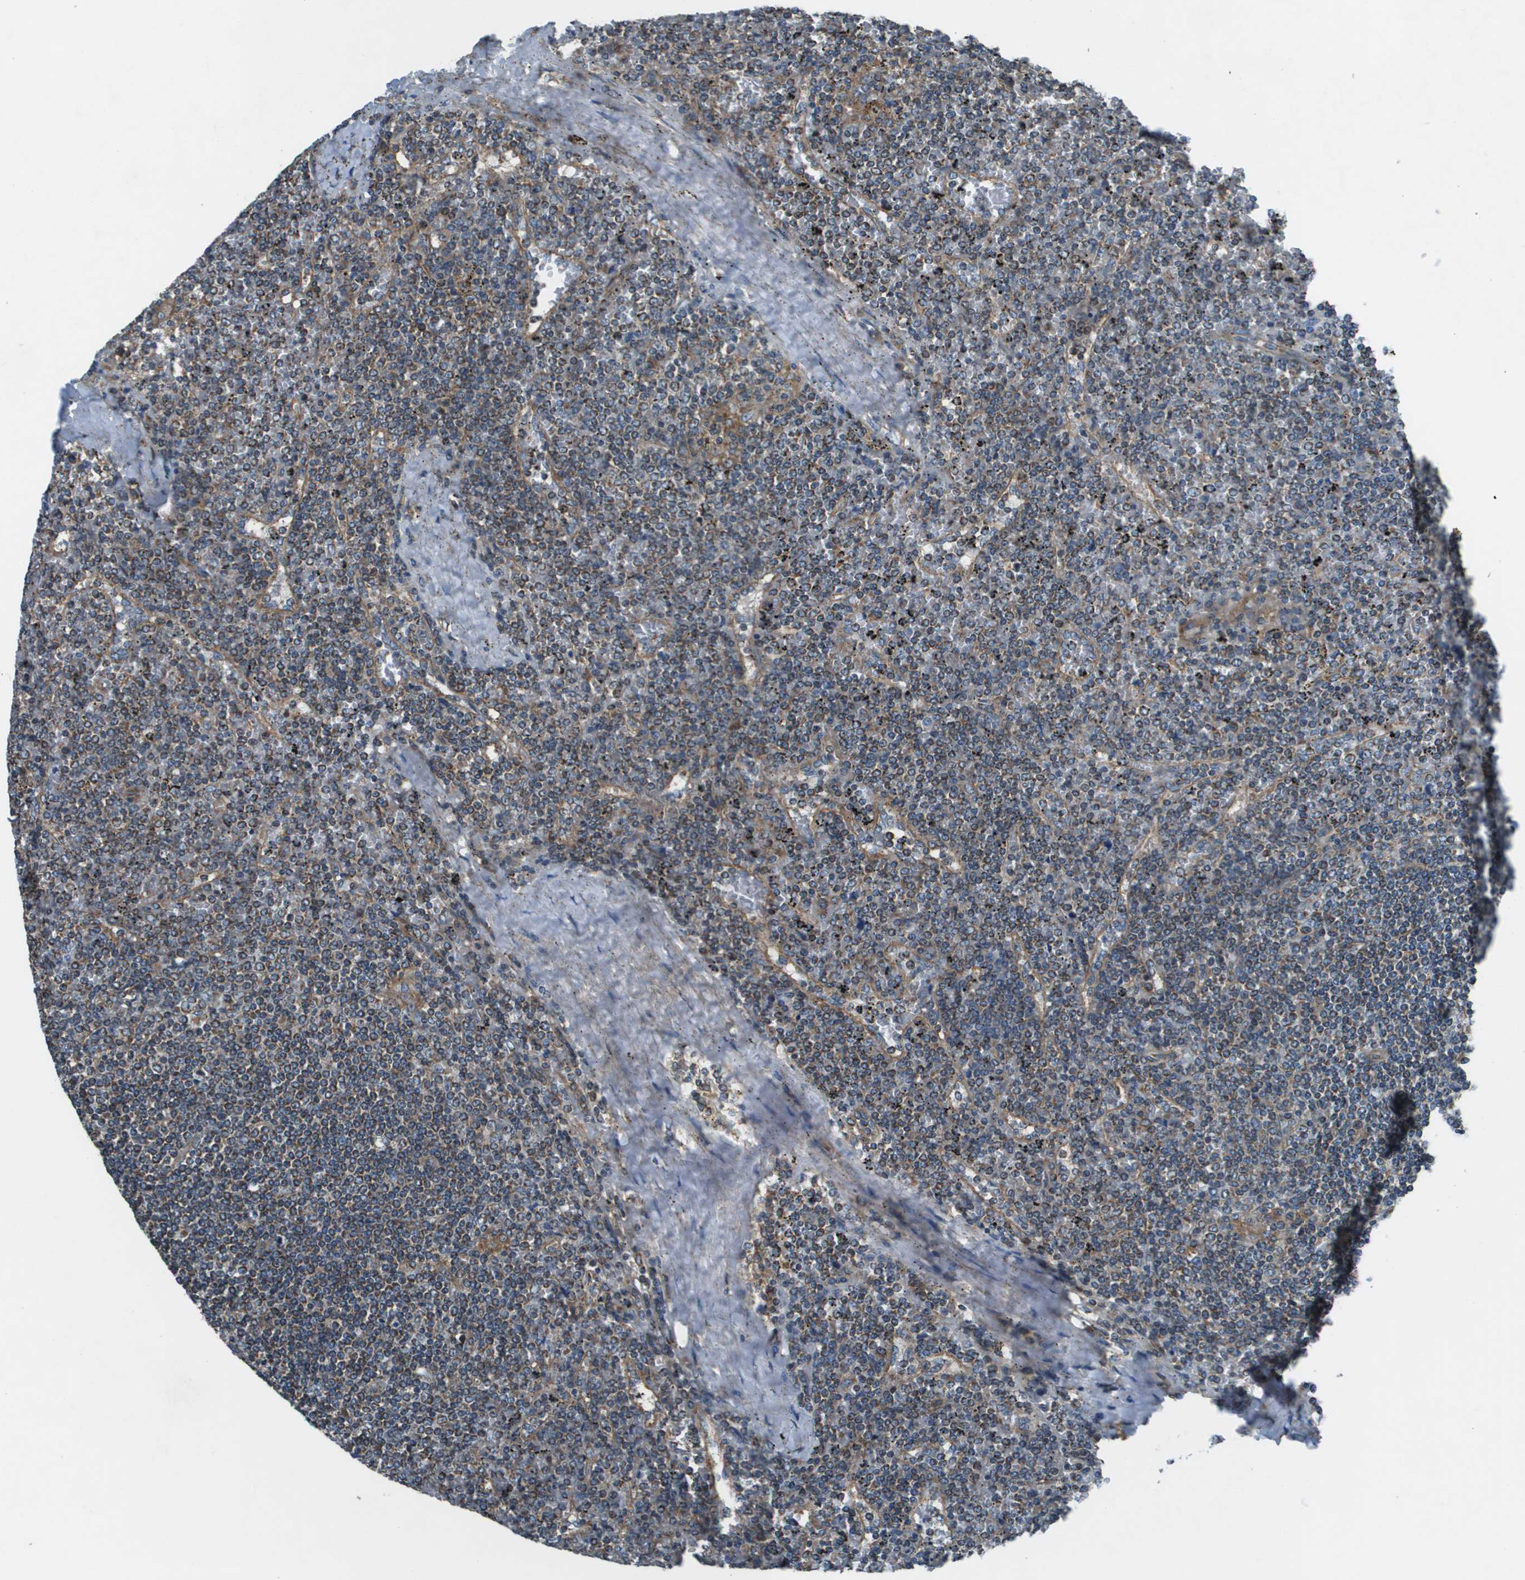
{"staining": {"intensity": "weak", "quantity": "<25%", "location": "cytoplasmic/membranous"}, "tissue": "lymphoma", "cell_type": "Tumor cells", "image_type": "cancer", "snomed": [{"axis": "morphology", "description": "Malignant lymphoma, non-Hodgkin's type, Low grade"}, {"axis": "topography", "description": "Spleen"}], "caption": "The histopathology image shows no staining of tumor cells in lymphoma.", "gene": "TMEM51", "patient": {"sex": "female", "age": 19}}